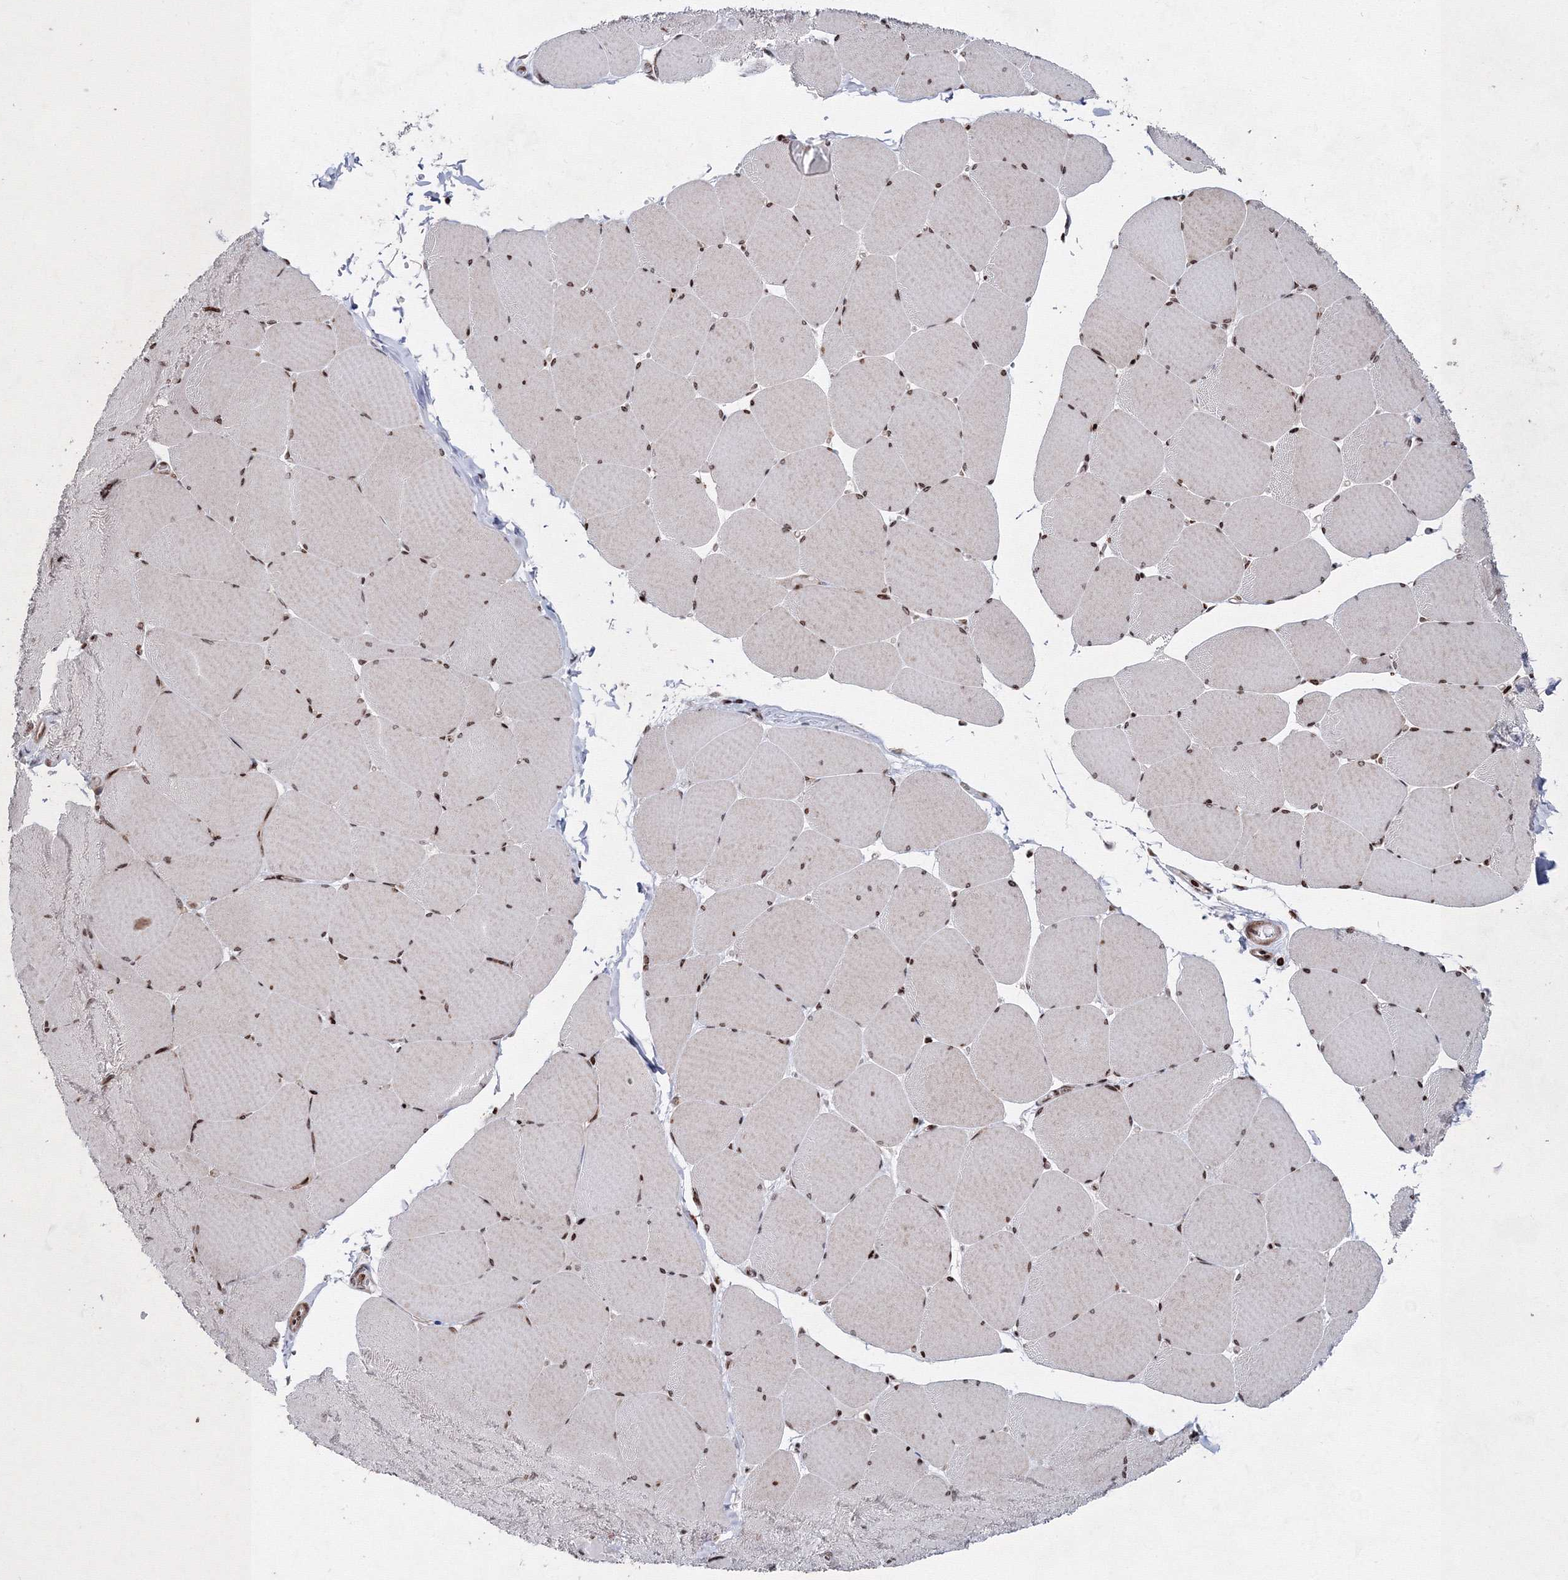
{"staining": {"intensity": "moderate", "quantity": ">75%", "location": "nuclear"}, "tissue": "skeletal muscle", "cell_type": "Myocytes", "image_type": "normal", "snomed": [{"axis": "morphology", "description": "Normal tissue, NOS"}, {"axis": "topography", "description": "Skeletal muscle"}, {"axis": "topography", "description": "Head-Neck"}], "caption": "The micrograph displays immunohistochemical staining of unremarkable skeletal muscle. There is moderate nuclear staining is identified in about >75% of myocytes.", "gene": "SMIM29", "patient": {"sex": "male", "age": 66}}